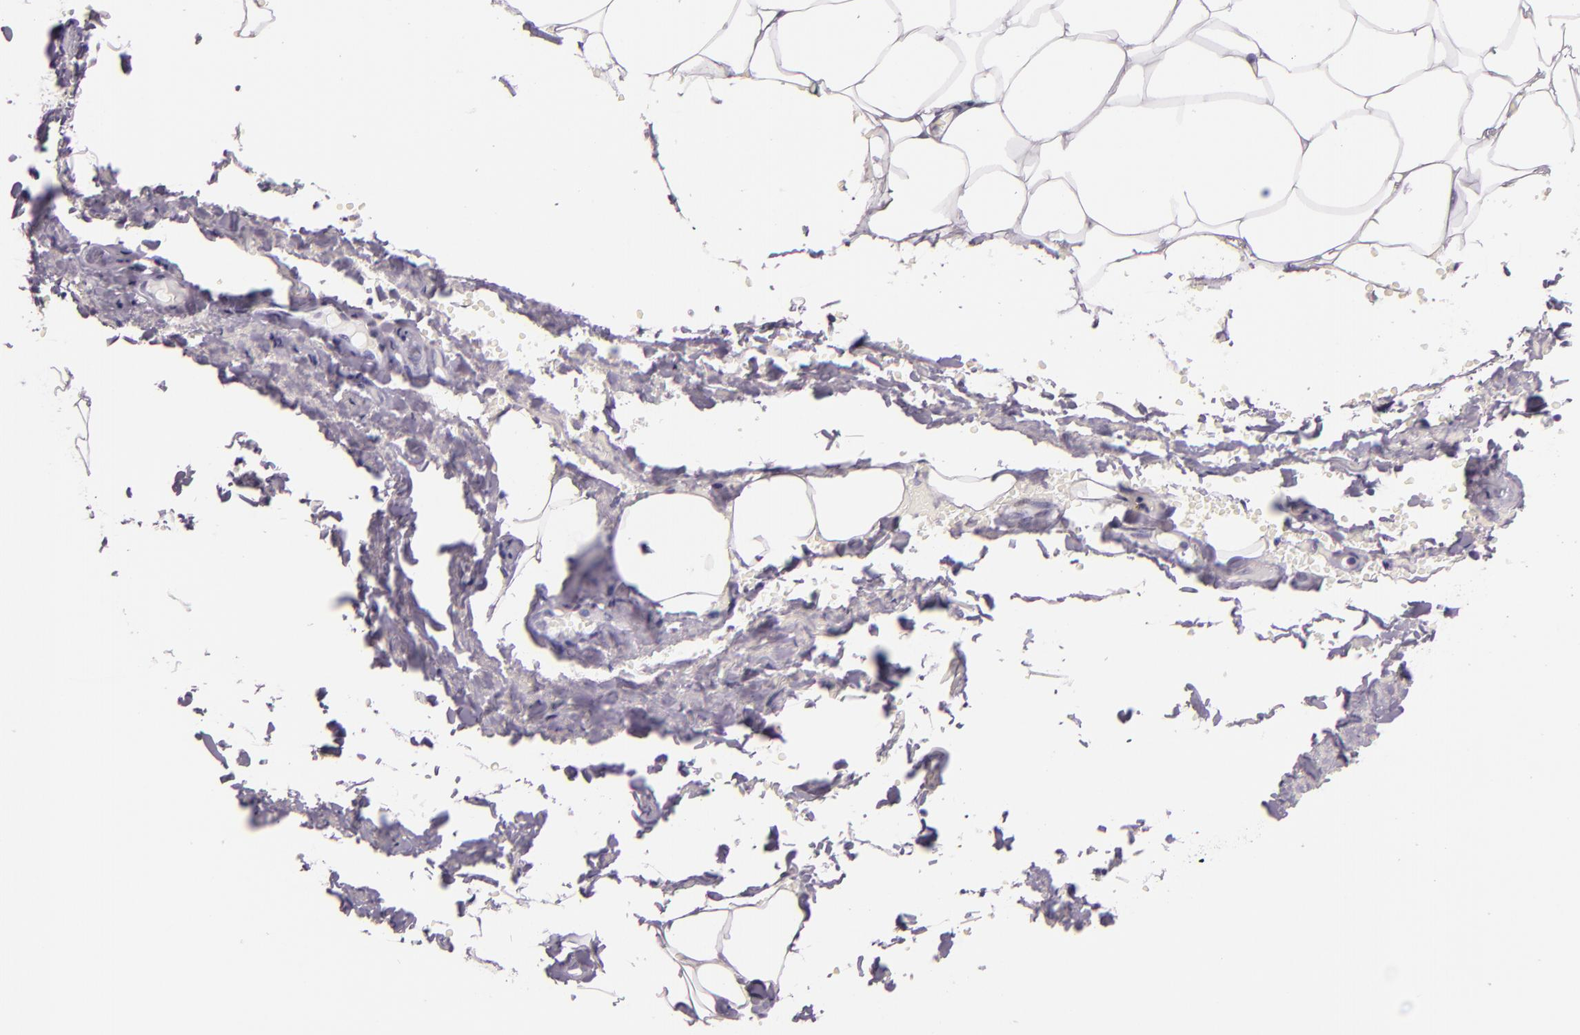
{"staining": {"intensity": "negative", "quantity": "none", "location": "none"}, "tissue": "adipose tissue", "cell_type": "Adipocytes", "image_type": "normal", "snomed": [{"axis": "morphology", "description": "Normal tissue, NOS"}, {"axis": "topography", "description": "Soft tissue"}, {"axis": "topography", "description": "Peripheral nerve tissue"}], "caption": "Normal adipose tissue was stained to show a protein in brown. There is no significant expression in adipocytes.", "gene": "MT1A", "patient": {"sex": "female", "age": 68}}